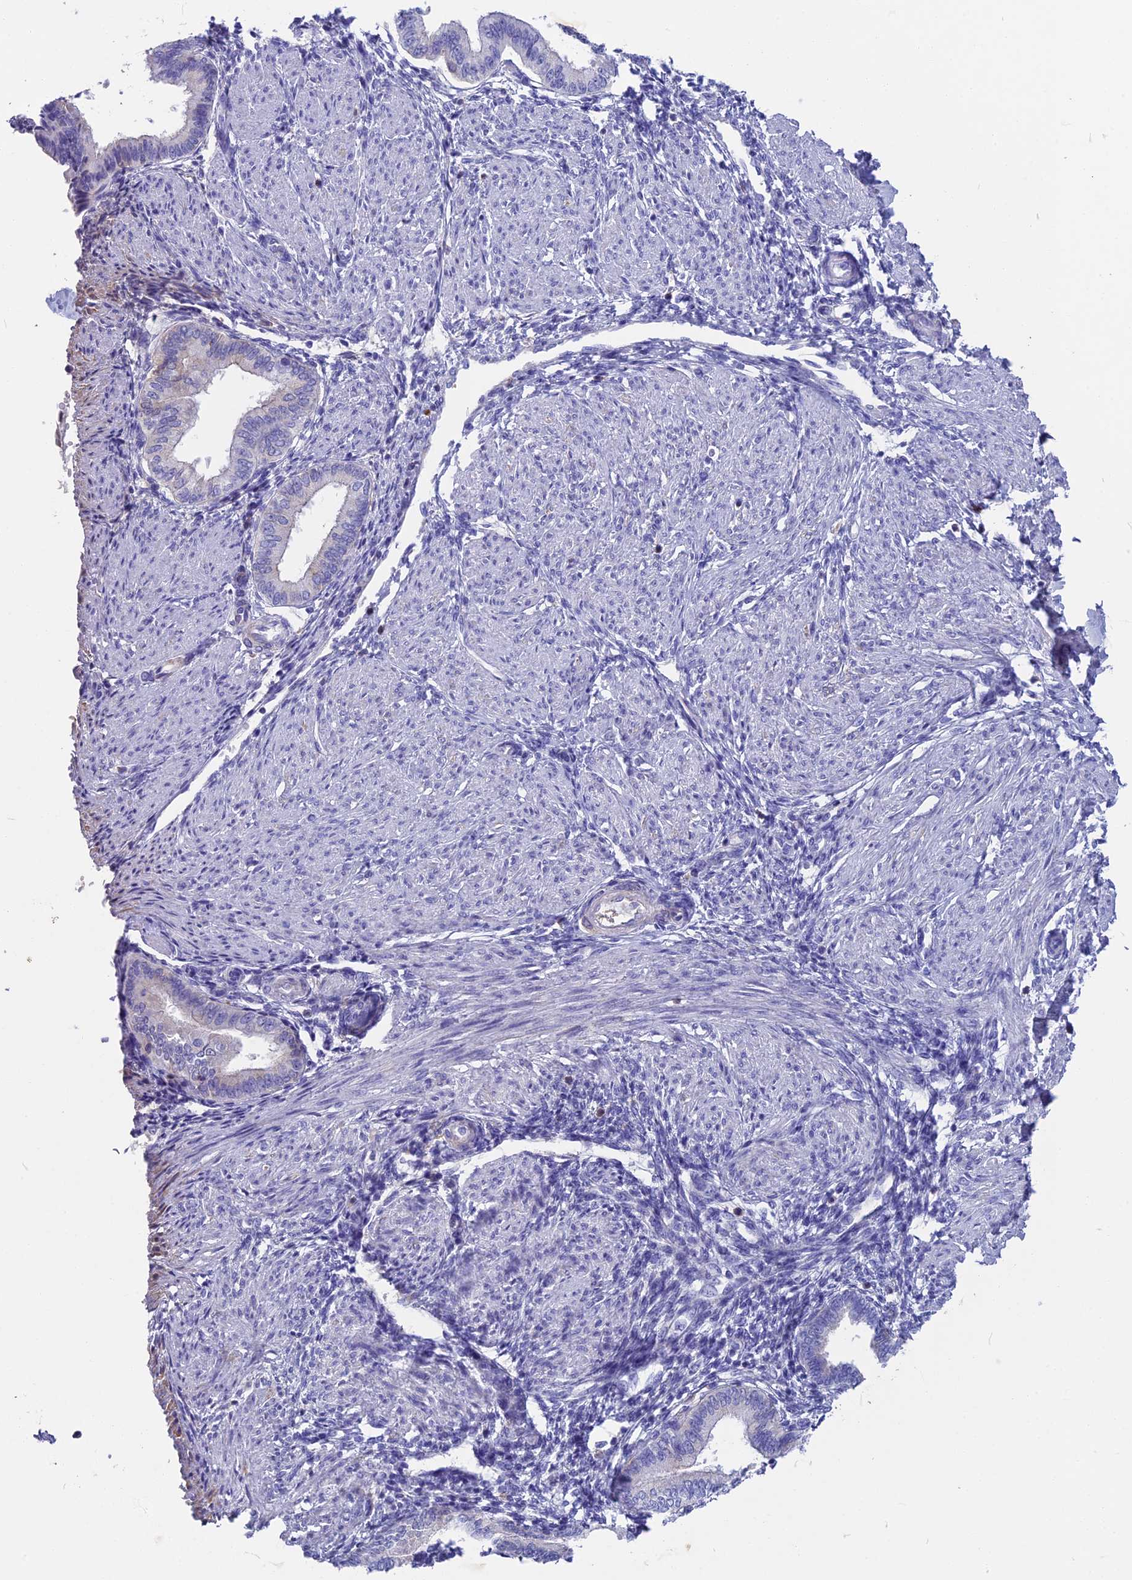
{"staining": {"intensity": "negative", "quantity": "none", "location": "none"}, "tissue": "endometrium", "cell_type": "Cells in endometrial stroma", "image_type": "normal", "snomed": [{"axis": "morphology", "description": "Normal tissue, NOS"}, {"axis": "topography", "description": "Endometrium"}], "caption": "Immunohistochemistry of benign endometrium shows no expression in cells in endometrial stroma. Brightfield microscopy of immunohistochemistry stained with DAB (brown) and hematoxylin (blue), captured at high magnification.", "gene": "SNAP91", "patient": {"sex": "female", "age": 53}}